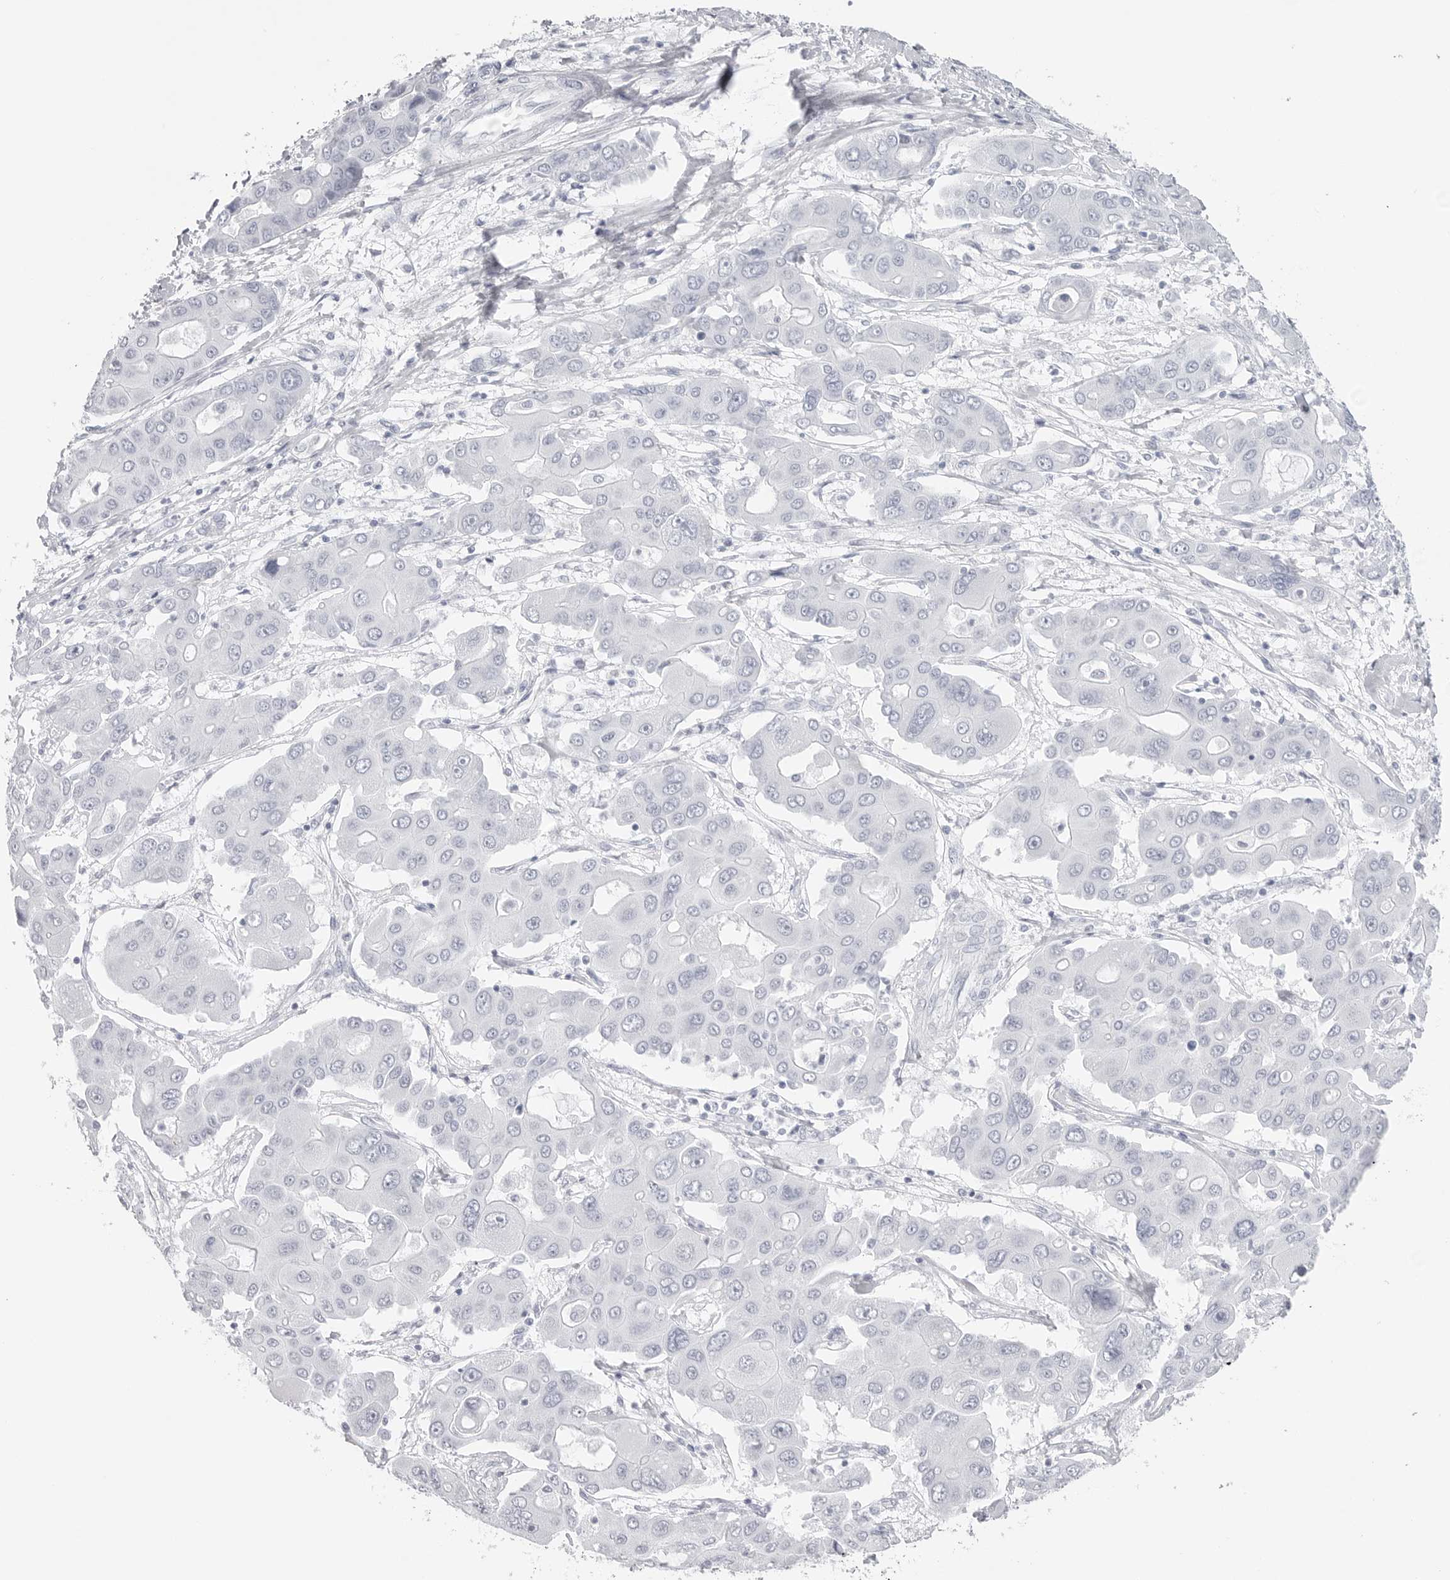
{"staining": {"intensity": "negative", "quantity": "none", "location": "none"}, "tissue": "liver cancer", "cell_type": "Tumor cells", "image_type": "cancer", "snomed": [{"axis": "morphology", "description": "Cholangiocarcinoma"}, {"axis": "topography", "description": "Liver"}], "caption": "This is an IHC image of liver cancer. There is no expression in tumor cells.", "gene": "CST2", "patient": {"sex": "male", "age": 67}}